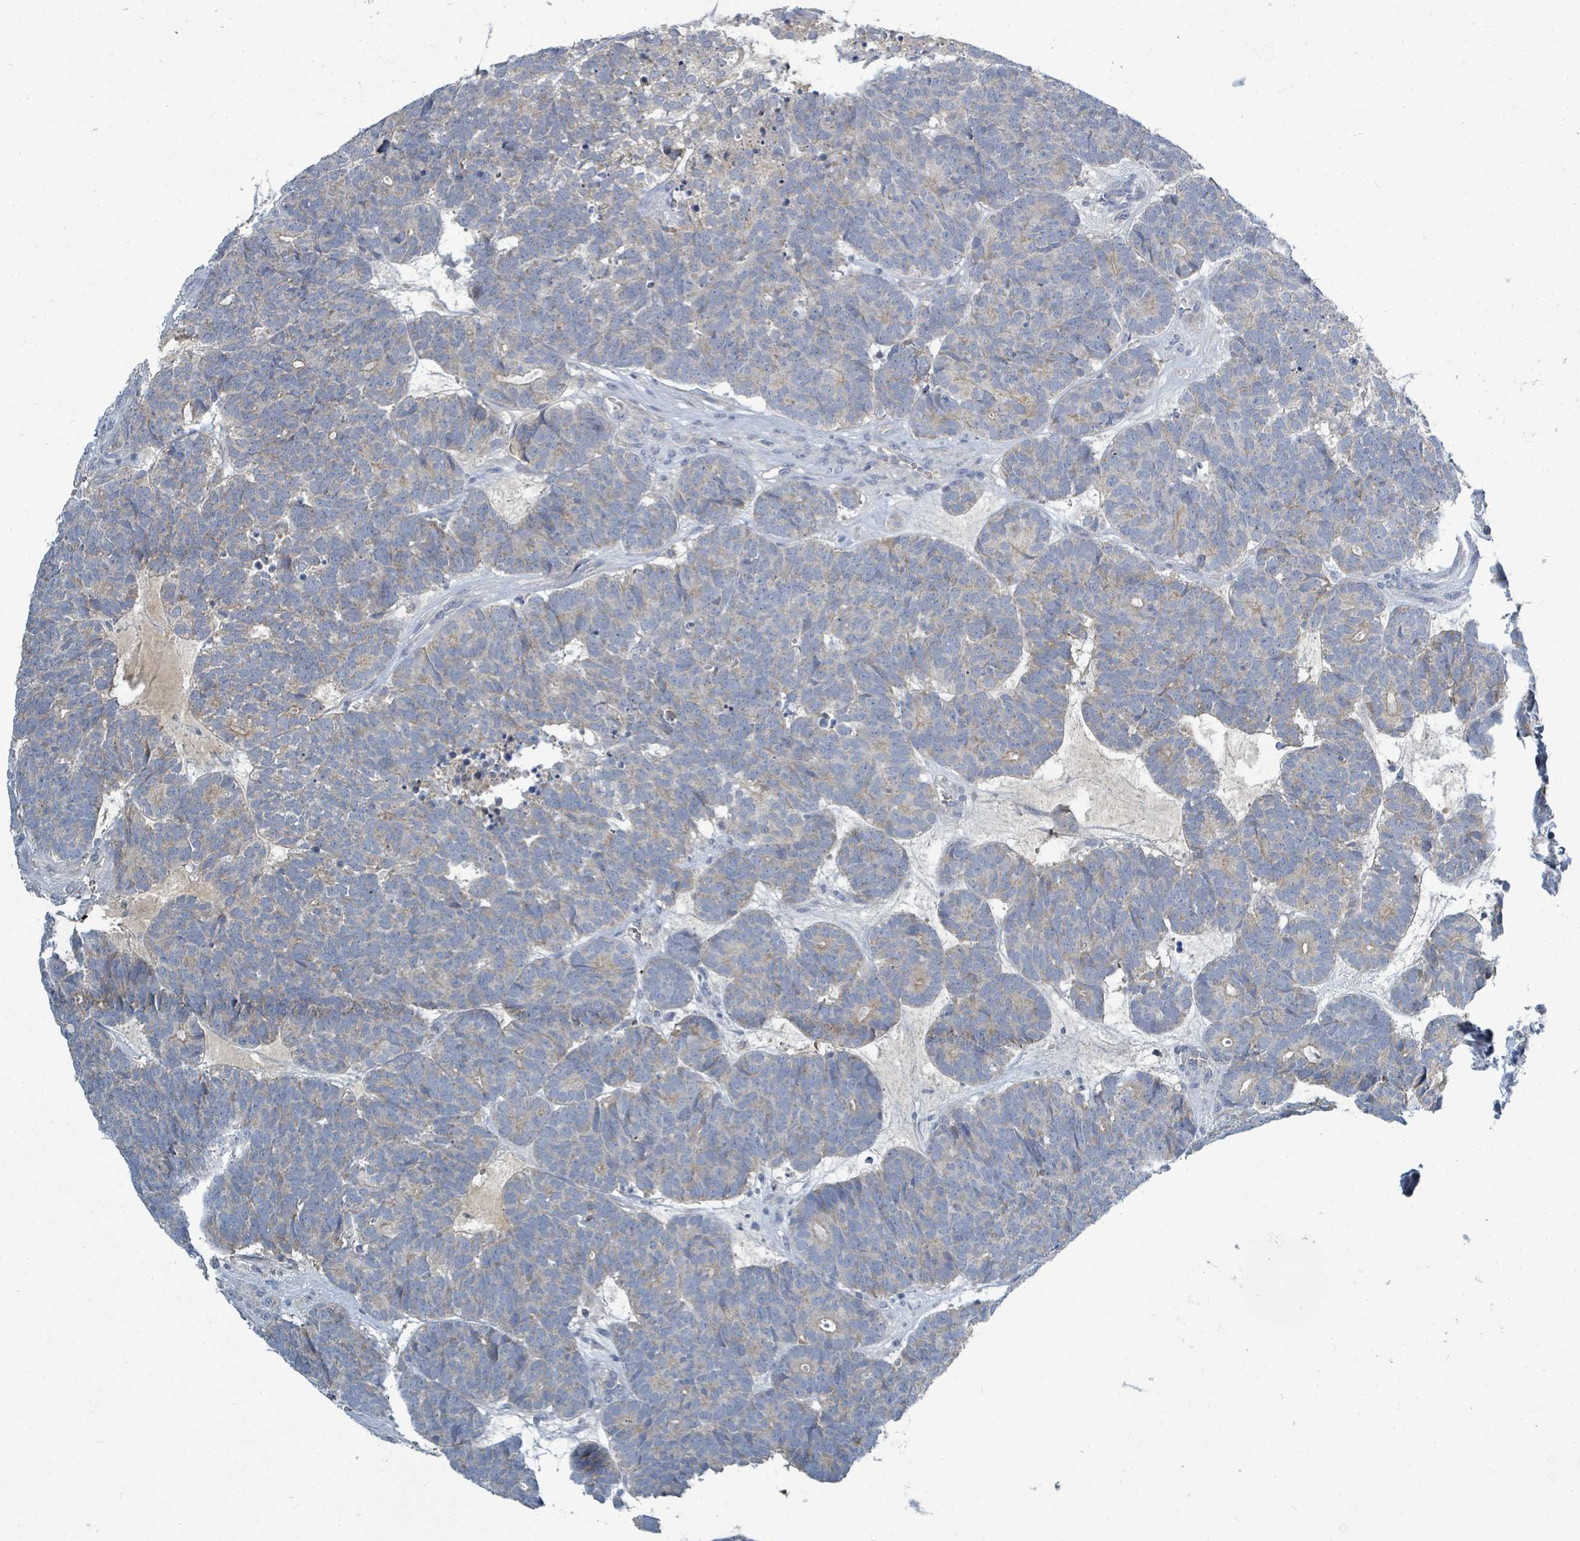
{"staining": {"intensity": "negative", "quantity": "none", "location": "none"}, "tissue": "head and neck cancer", "cell_type": "Tumor cells", "image_type": "cancer", "snomed": [{"axis": "morphology", "description": "Adenocarcinoma, NOS"}, {"axis": "topography", "description": "Head-Neck"}], "caption": "High power microscopy histopathology image of an immunohistochemistry micrograph of head and neck cancer, revealing no significant staining in tumor cells.", "gene": "SLC25A23", "patient": {"sex": "female", "age": 81}}